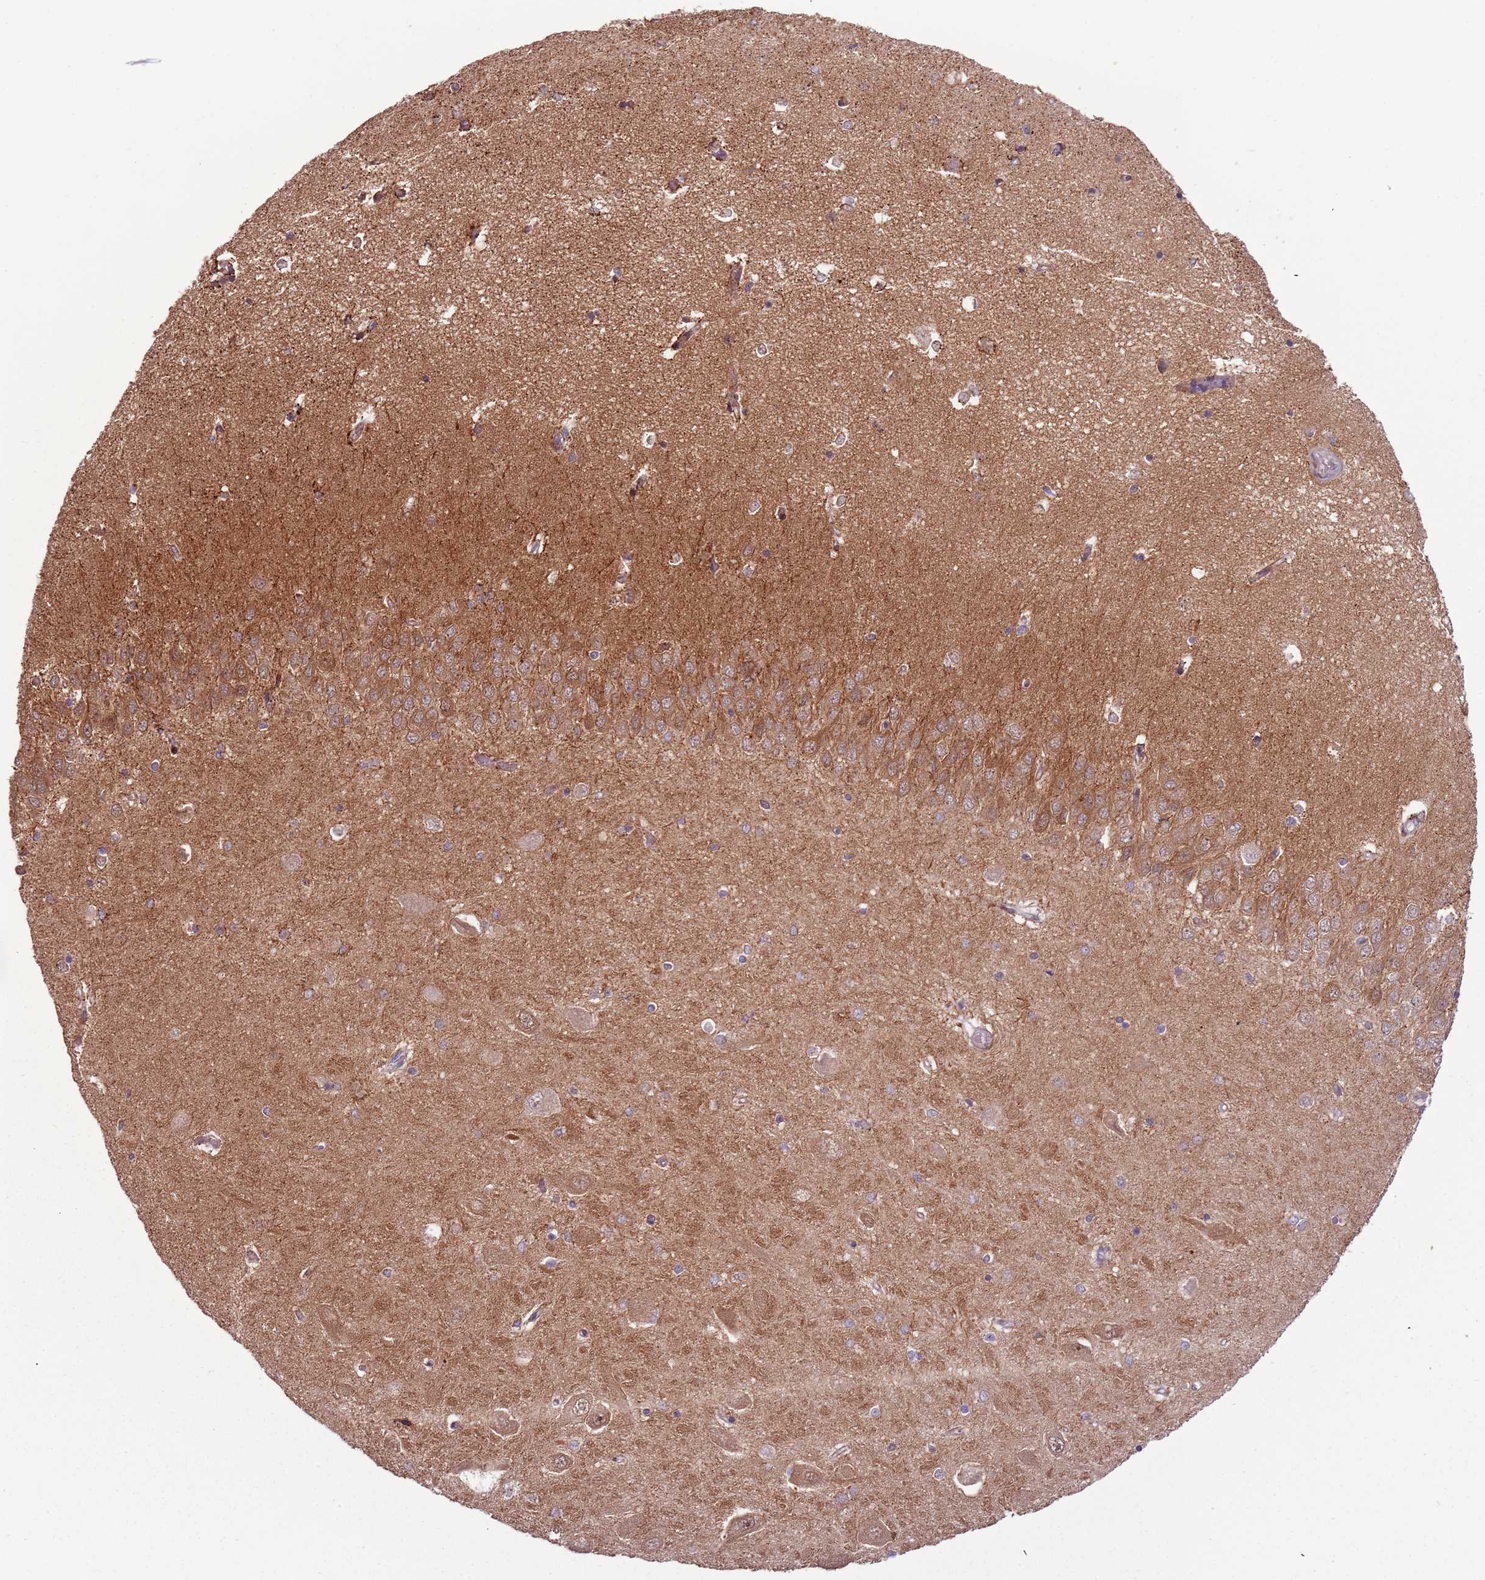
{"staining": {"intensity": "negative", "quantity": "none", "location": "none"}, "tissue": "hippocampus", "cell_type": "Glial cells", "image_type": "normal", "snomed": [{"axis": "morphology", "description": "Normal tissue, NOS"}, {"axis": "topography", "description": "Hippocampus"}], "caption": "DAB (3,3'-diaminobenzidine) immunohistochemical staining of benign human hippocampus demonstrates no significant expression in glial cells.", "gene": "ULK3", "patient": {"sex": "male", "age": 45}}